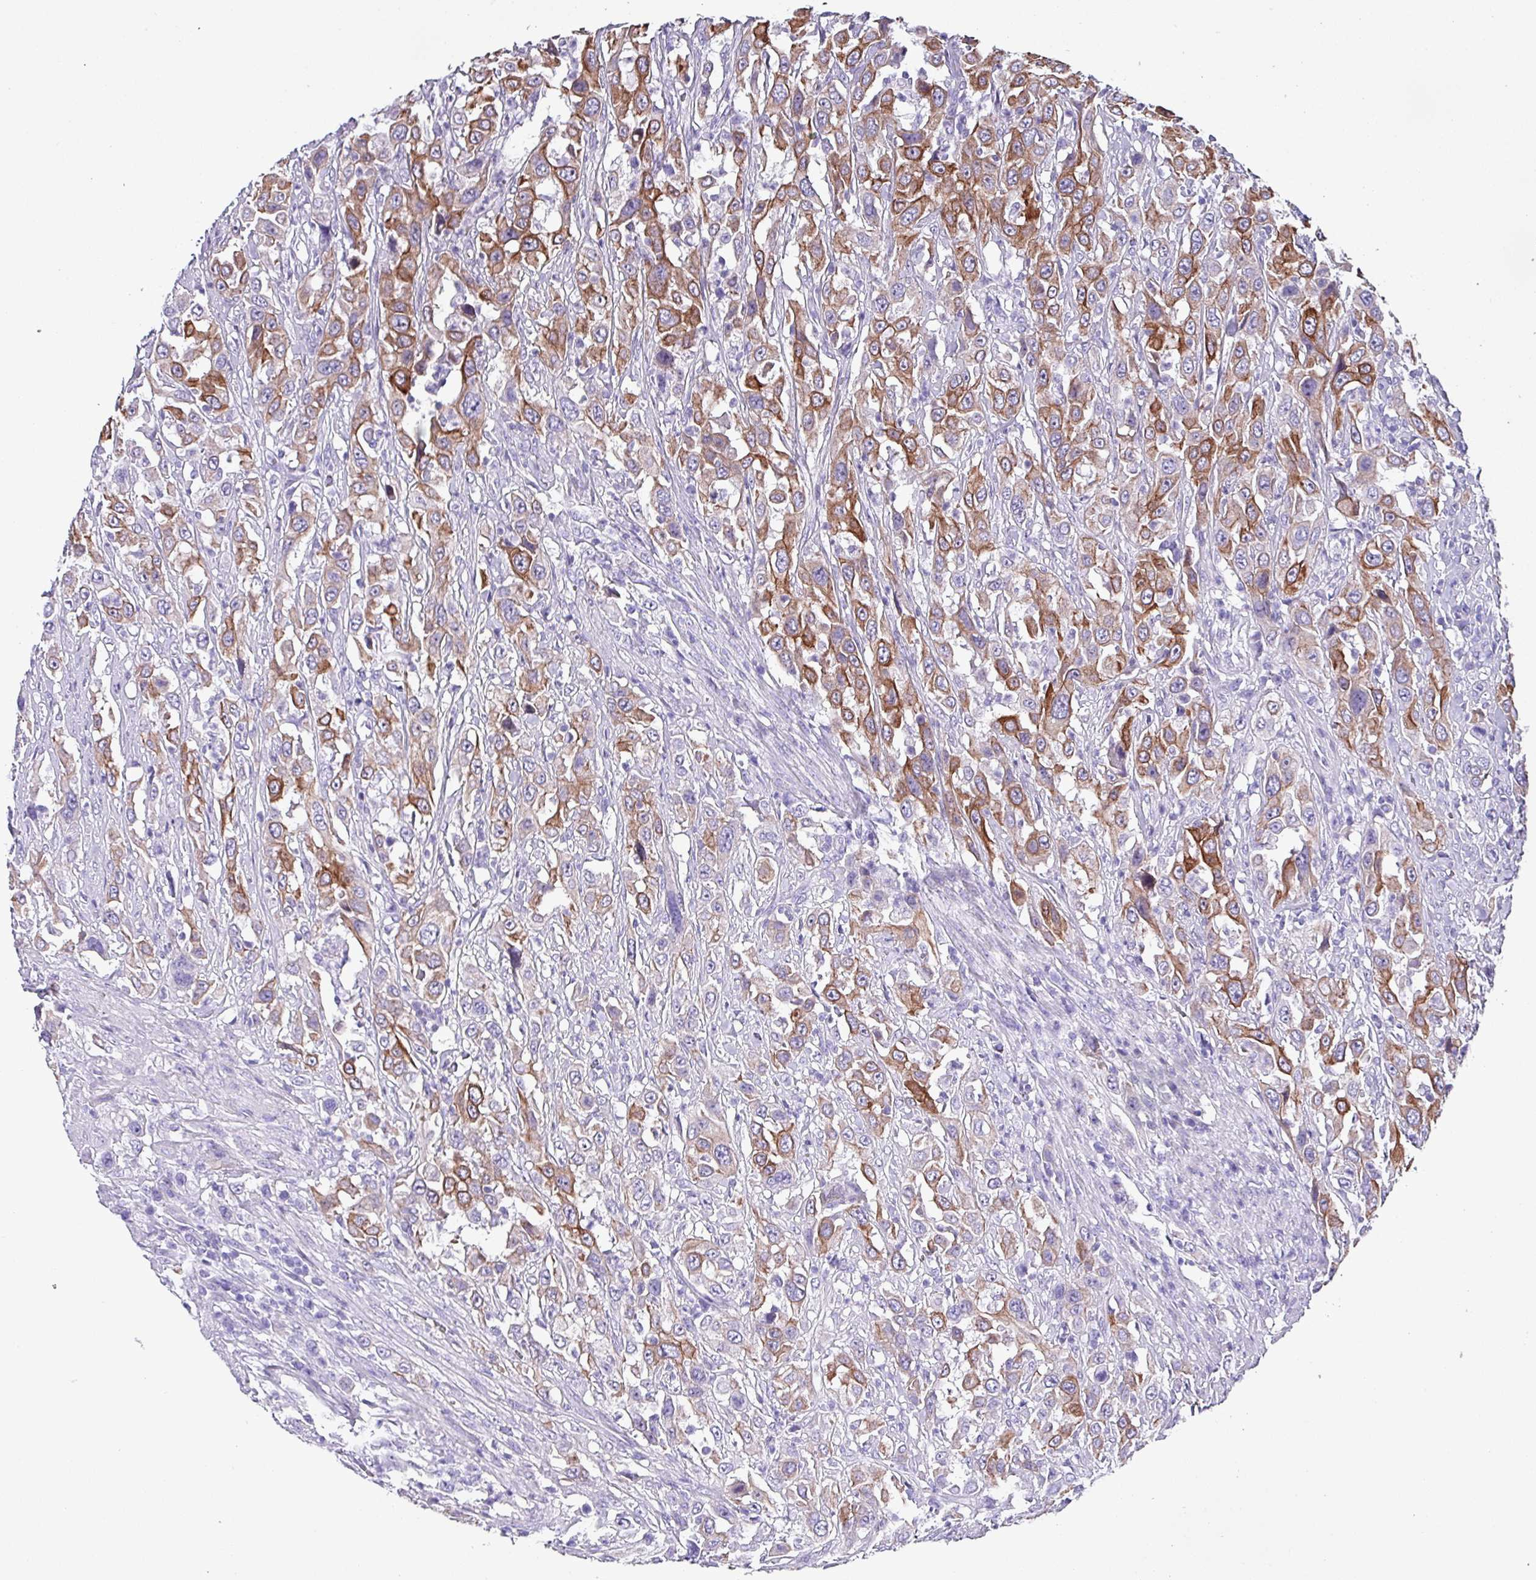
{"staining": {"intensity": "moderate", "quantity": "<25%", "location": "cytoplasmic/membranous"}, "tissue": "urothelial cancer", "cell_type": "Tumor cells", "image_type": "cancer", "snomed": [{"axis": "morphology", "description": "Urothelial carcinoma, High grade"}, {"axis": "topography", "description": "Urinary bladder"}], "caption": "The immunohistochemical stain highlights moderate cytoplasmic/membranous positivity in tumor cells of urothelial cancer tissue.", "gene": "KRT6C", "patient": {"sex": "male", "age": 61}}